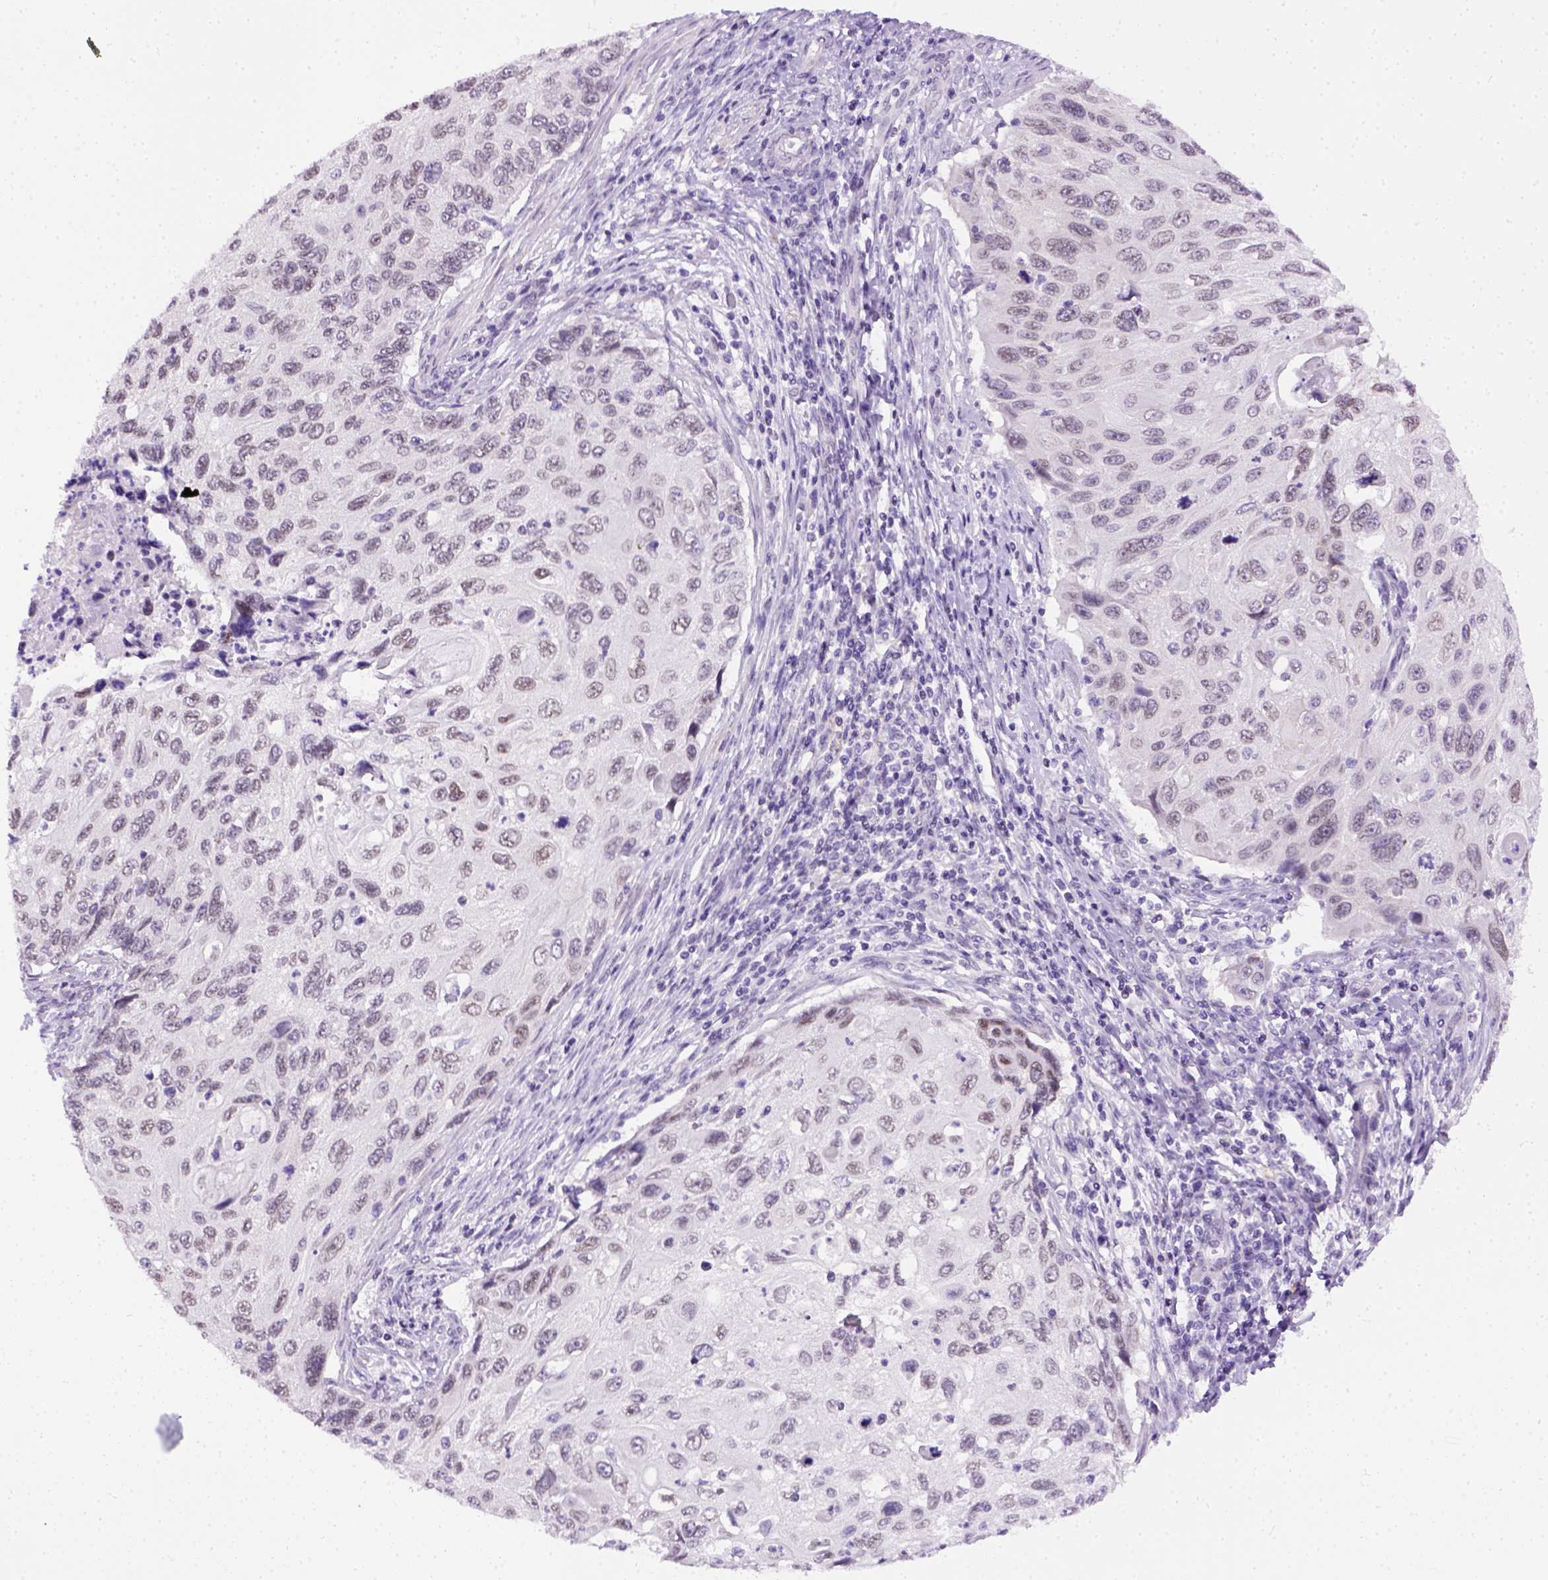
{"staining": {"intensity": "weak", "quantity": "25%-75%", "location": "nuclear"}, "tissue": "cervical cancer", "cell_type": "Tumor cells", "image_type": "cancer", "snomed": [{"axis": "morphology", "description": "Squamous cell carcinoma, NOS"}, {"axis": "topography", "description": "Cervix"}], "caption": "Brown immunohistochemical staining in cervical cancer displays weak nuclear expression in approximately 25%-75% of tumor cells. The protein is stained brown, and the nuclei are stained in blue (DAB (3,3'-diaminobenzidine) IHC with brightfield microscopy, high magnification).", "gene": "FAM184B", "patient": {"sex": "female", "age": 70}}